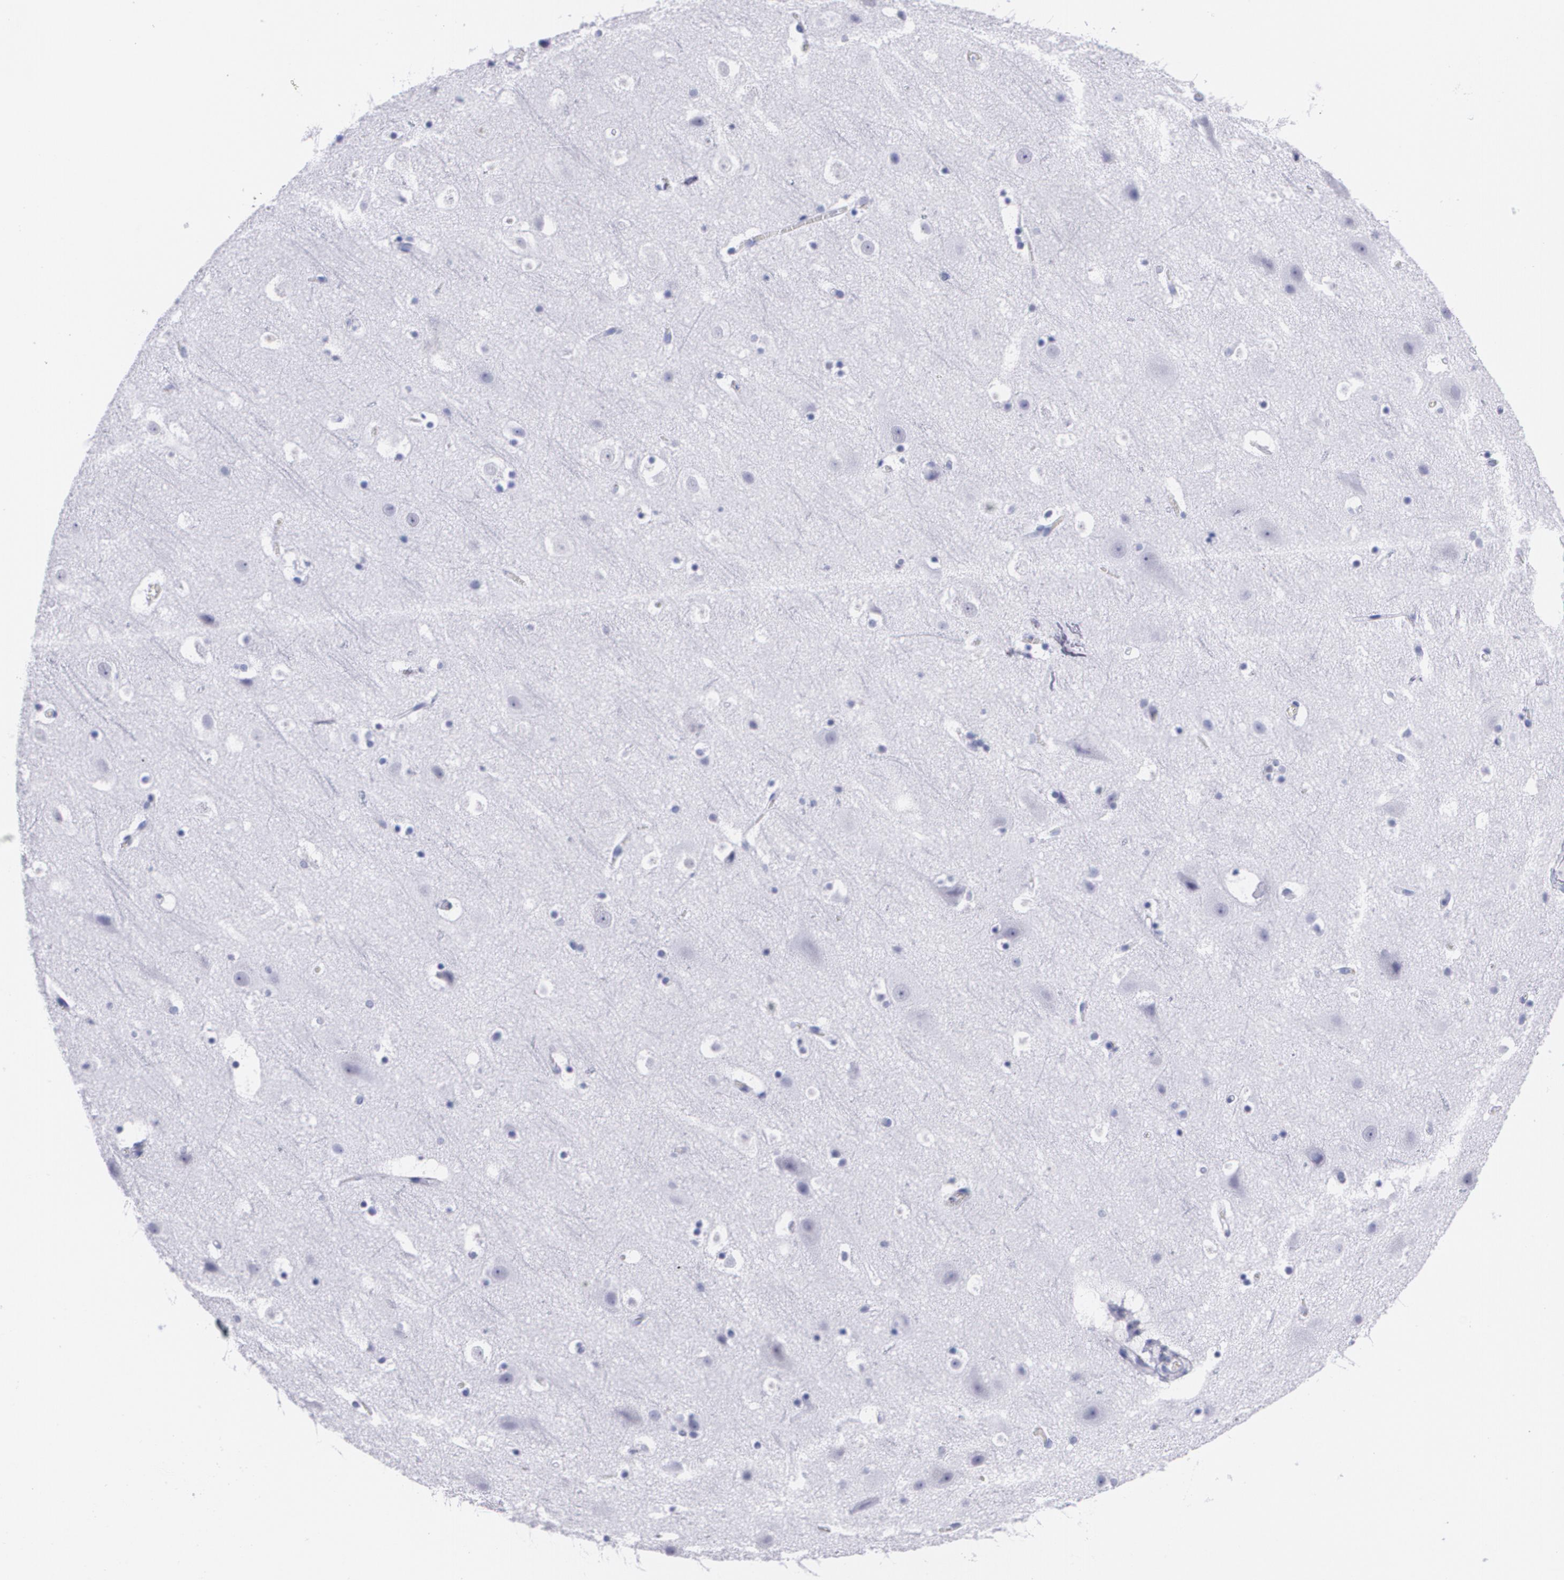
{"staining": {"intensity": "negative", "quantity": "none", "location": "none"}, "tissue": "cerebral cortex", "cell_type": "Endothelial cells", "image_type": "normal", "snomed": [{"axis": "morphology", "description": "Normal tissue, NOS"}, {"axis": "topography", "description": "Cerebral cortex"}], "caption": "Immunohistochemistry of unremarkable human cerebral cortex reveals no staining in endothelial cells.", "gene": "TP53", "patient": {"sex": "male", "age": 45}}